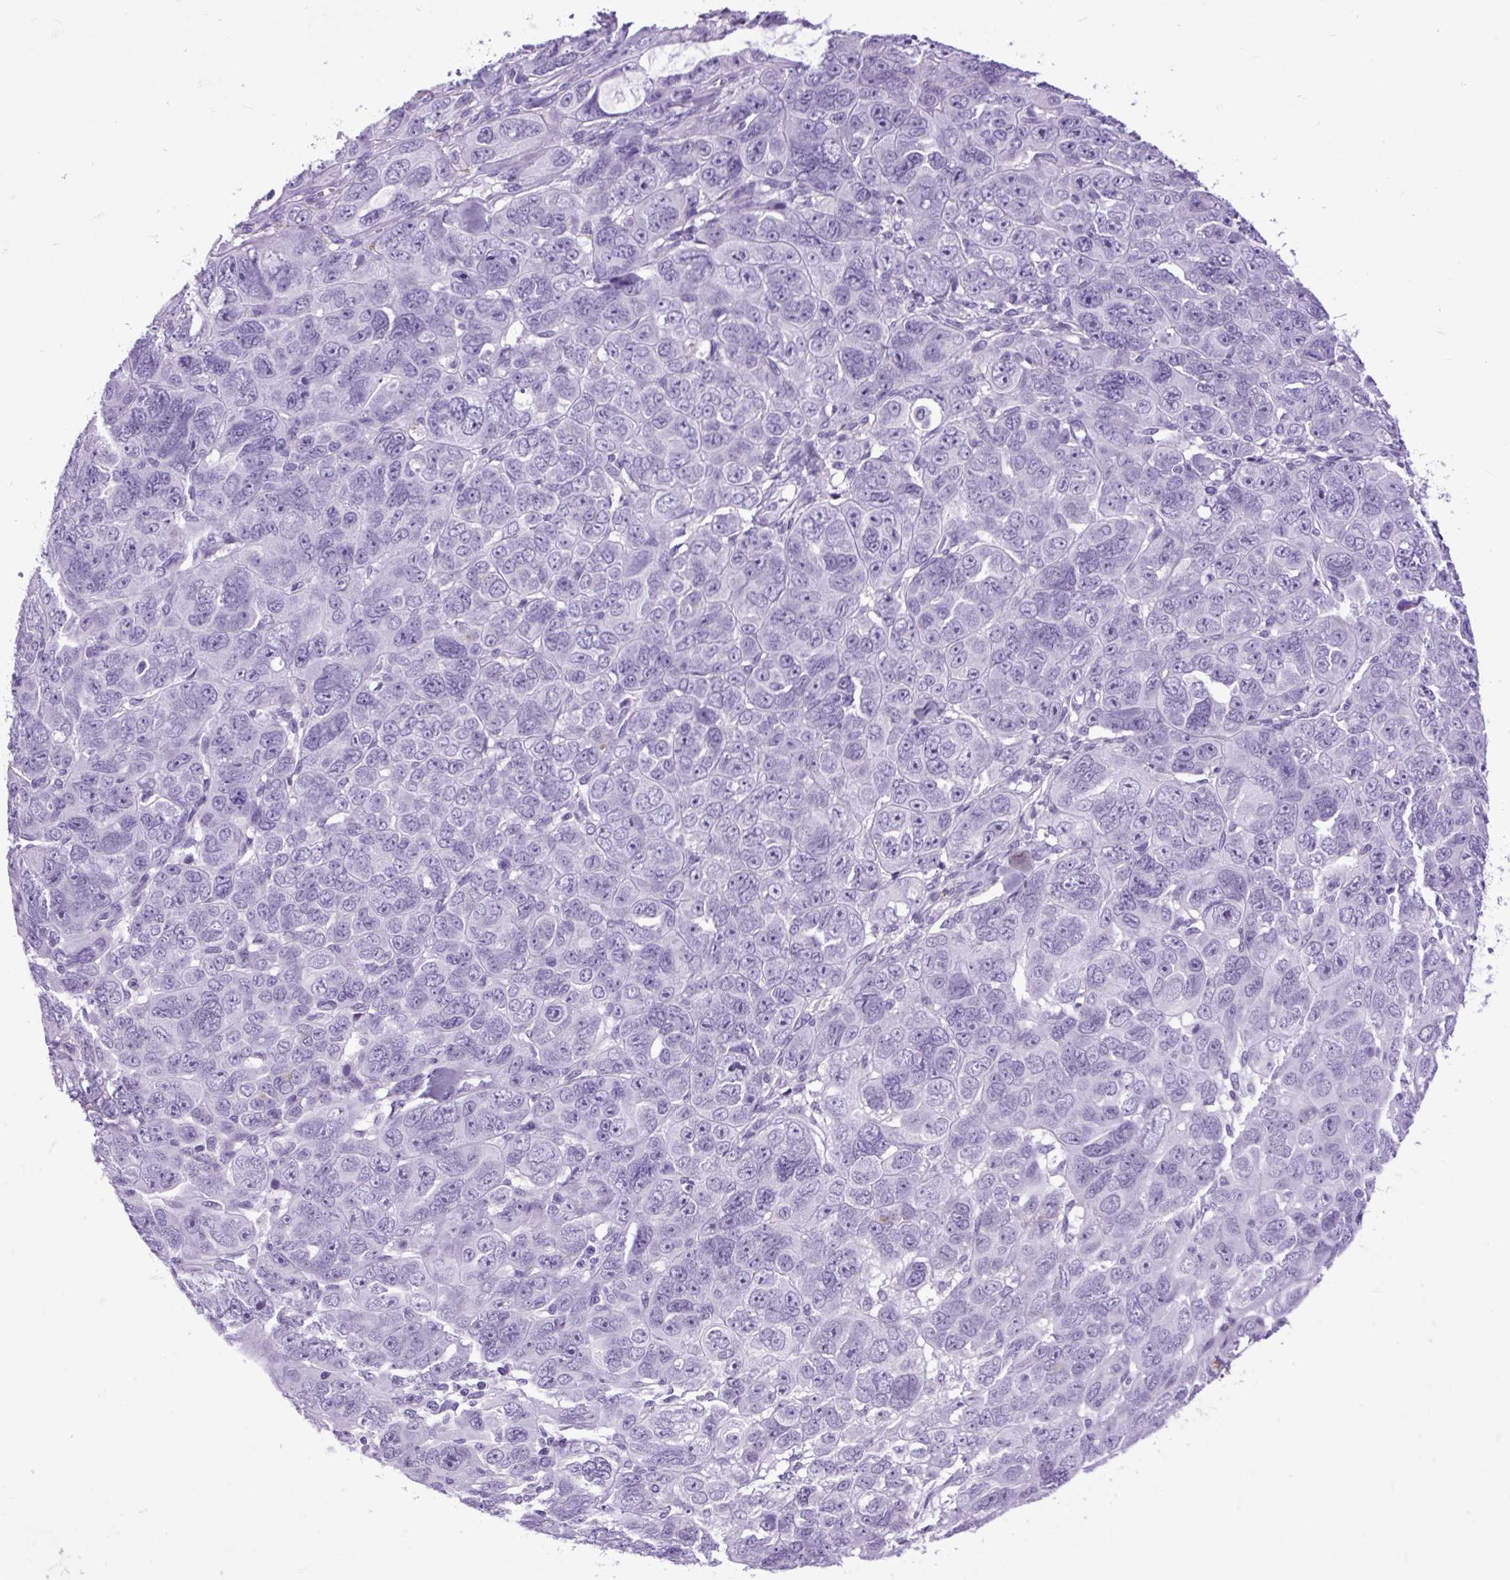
{"staining": {"intensity": "negative", "quantity": "none", "location": "none"}, "tissue": "ovarian cancer", "cell_type": "Tumor cells", "image_type": "cancer", "snomed": [{"axis": "morphology", "description": "Cystadenocarcinoma, serous, NOS"}, {"axis": "topography", "description": "Ovary"}], "caption": "This micrograph is of ovarian cancer (serous cystadenocarcinoma) stained with immunohistochemistry to label a protein in brown with the nuclei are counter-stained blue. There is no expression in tumor cells.", "gene": "DPP6", "patient": {"sex": "female", "age": 63}}